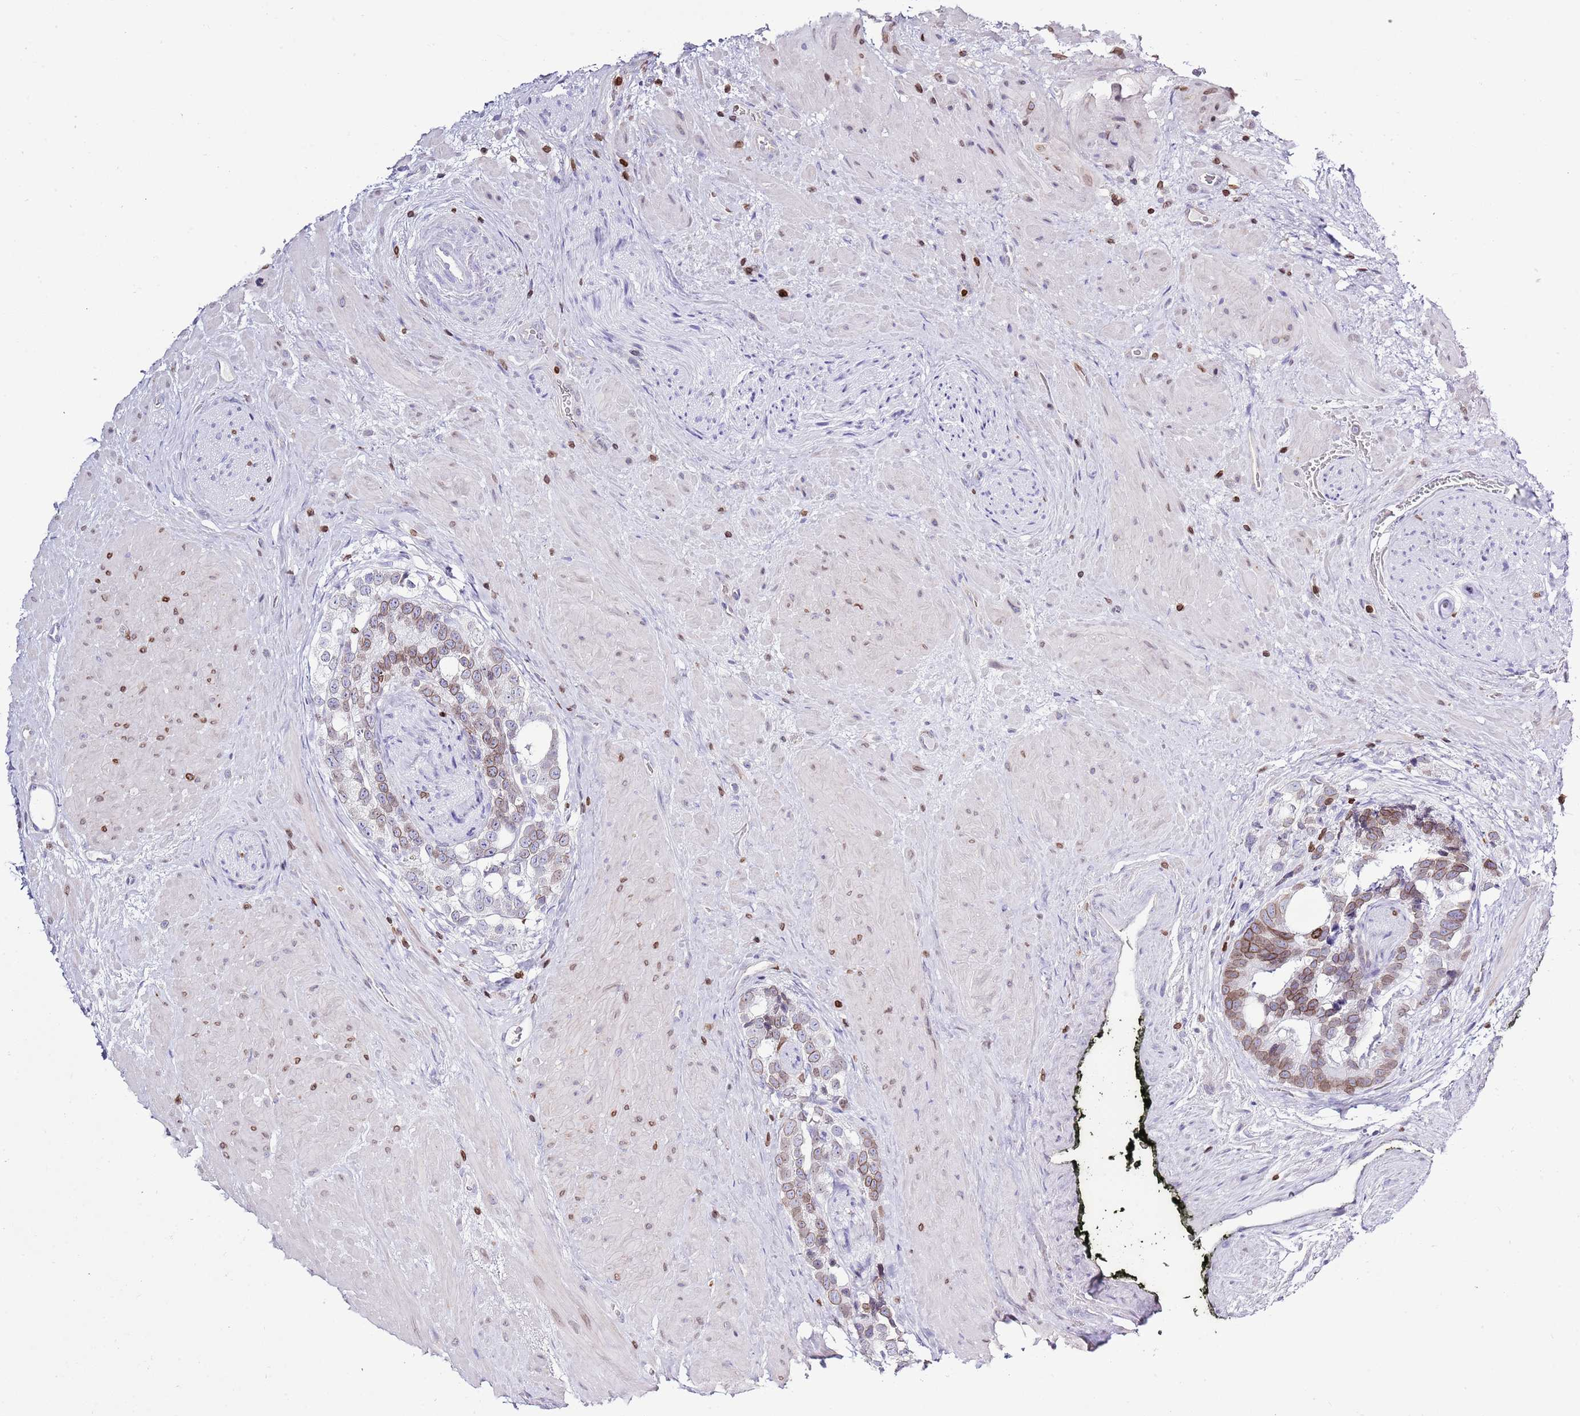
{"staining": {"intensity": "moderate", "quantity": ">75%", "location": "cytoplasmic/membranous,nuclear"}, "tissue": "prostate cancer", "cell_type": "Tumor cells", "image_type": "cancer", "snomed": [{"axis": "morphology", "description": "Adenocarcinoma, High grade"}, {"axis": "topography", "description": "Prostate"}], "caption": "Immunohistochemistry (IHC) of human prostate cancer (adenocarcinoma (high-grade)) exhibits medium levels of moderate cytoplasmic/membranous and nuclear expression in approximately >75% of tumor cells.", "gene": "LBR", "patient": {"sex": "male", "age": 74}}